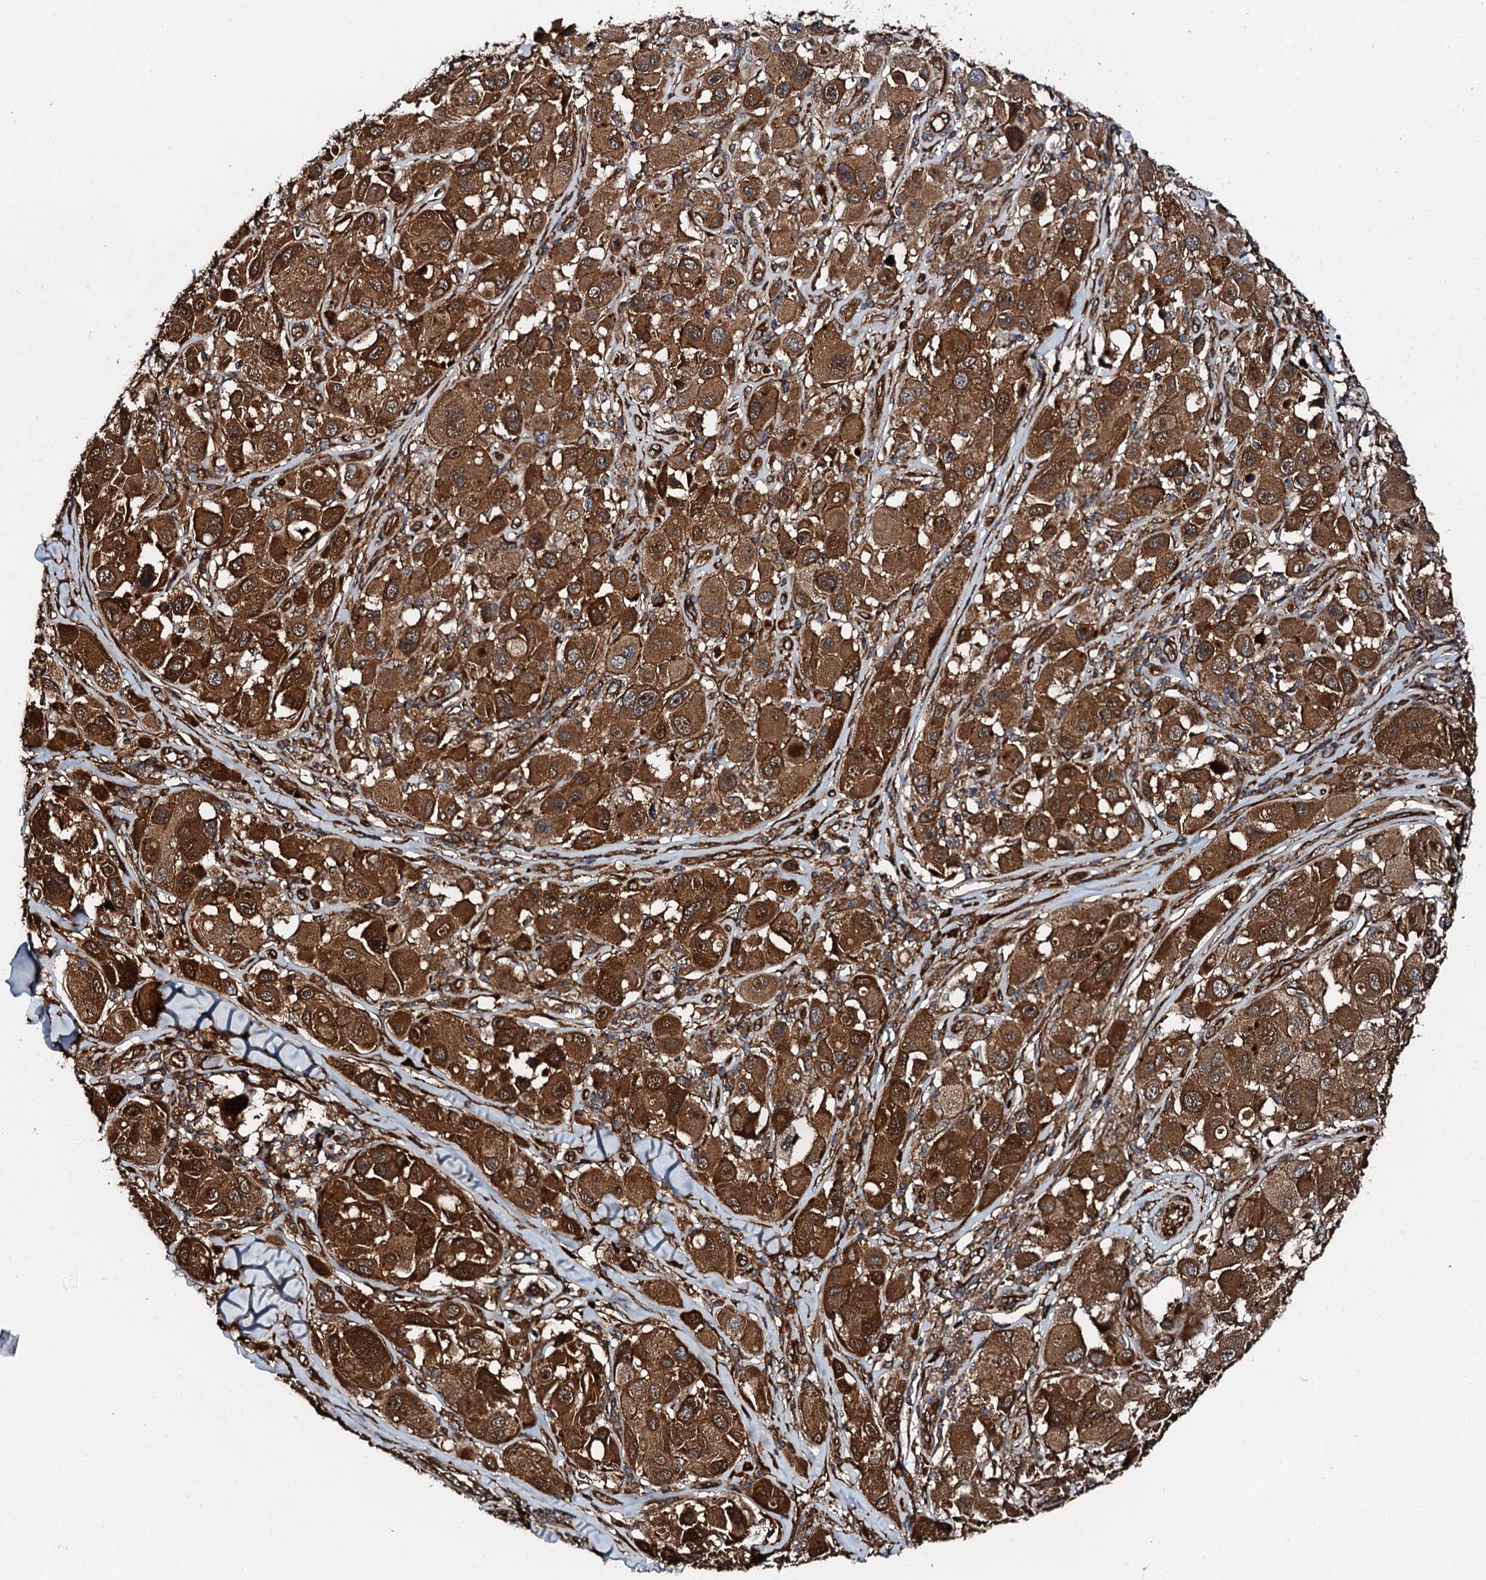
{"staining": {"intensity": "strong", "quantity": ">75%", "location": "cytoplasmic/membranous"}, "tissue": "melanoma", "cell_type": "Tumor cells", "image_type": "cancer", "snomed": [{"axis": "morphology", "description": "Malignant melanoma, Metastatic site"}, {"axis": "topography", "description": "Skin"}], "caption": "Melanoma stained for a protein displays strong cytoplasmic/membranous positivity in tumor cells.", "gene": "FLYWCH1", "patient": {"sex": "male", "age": 41}}